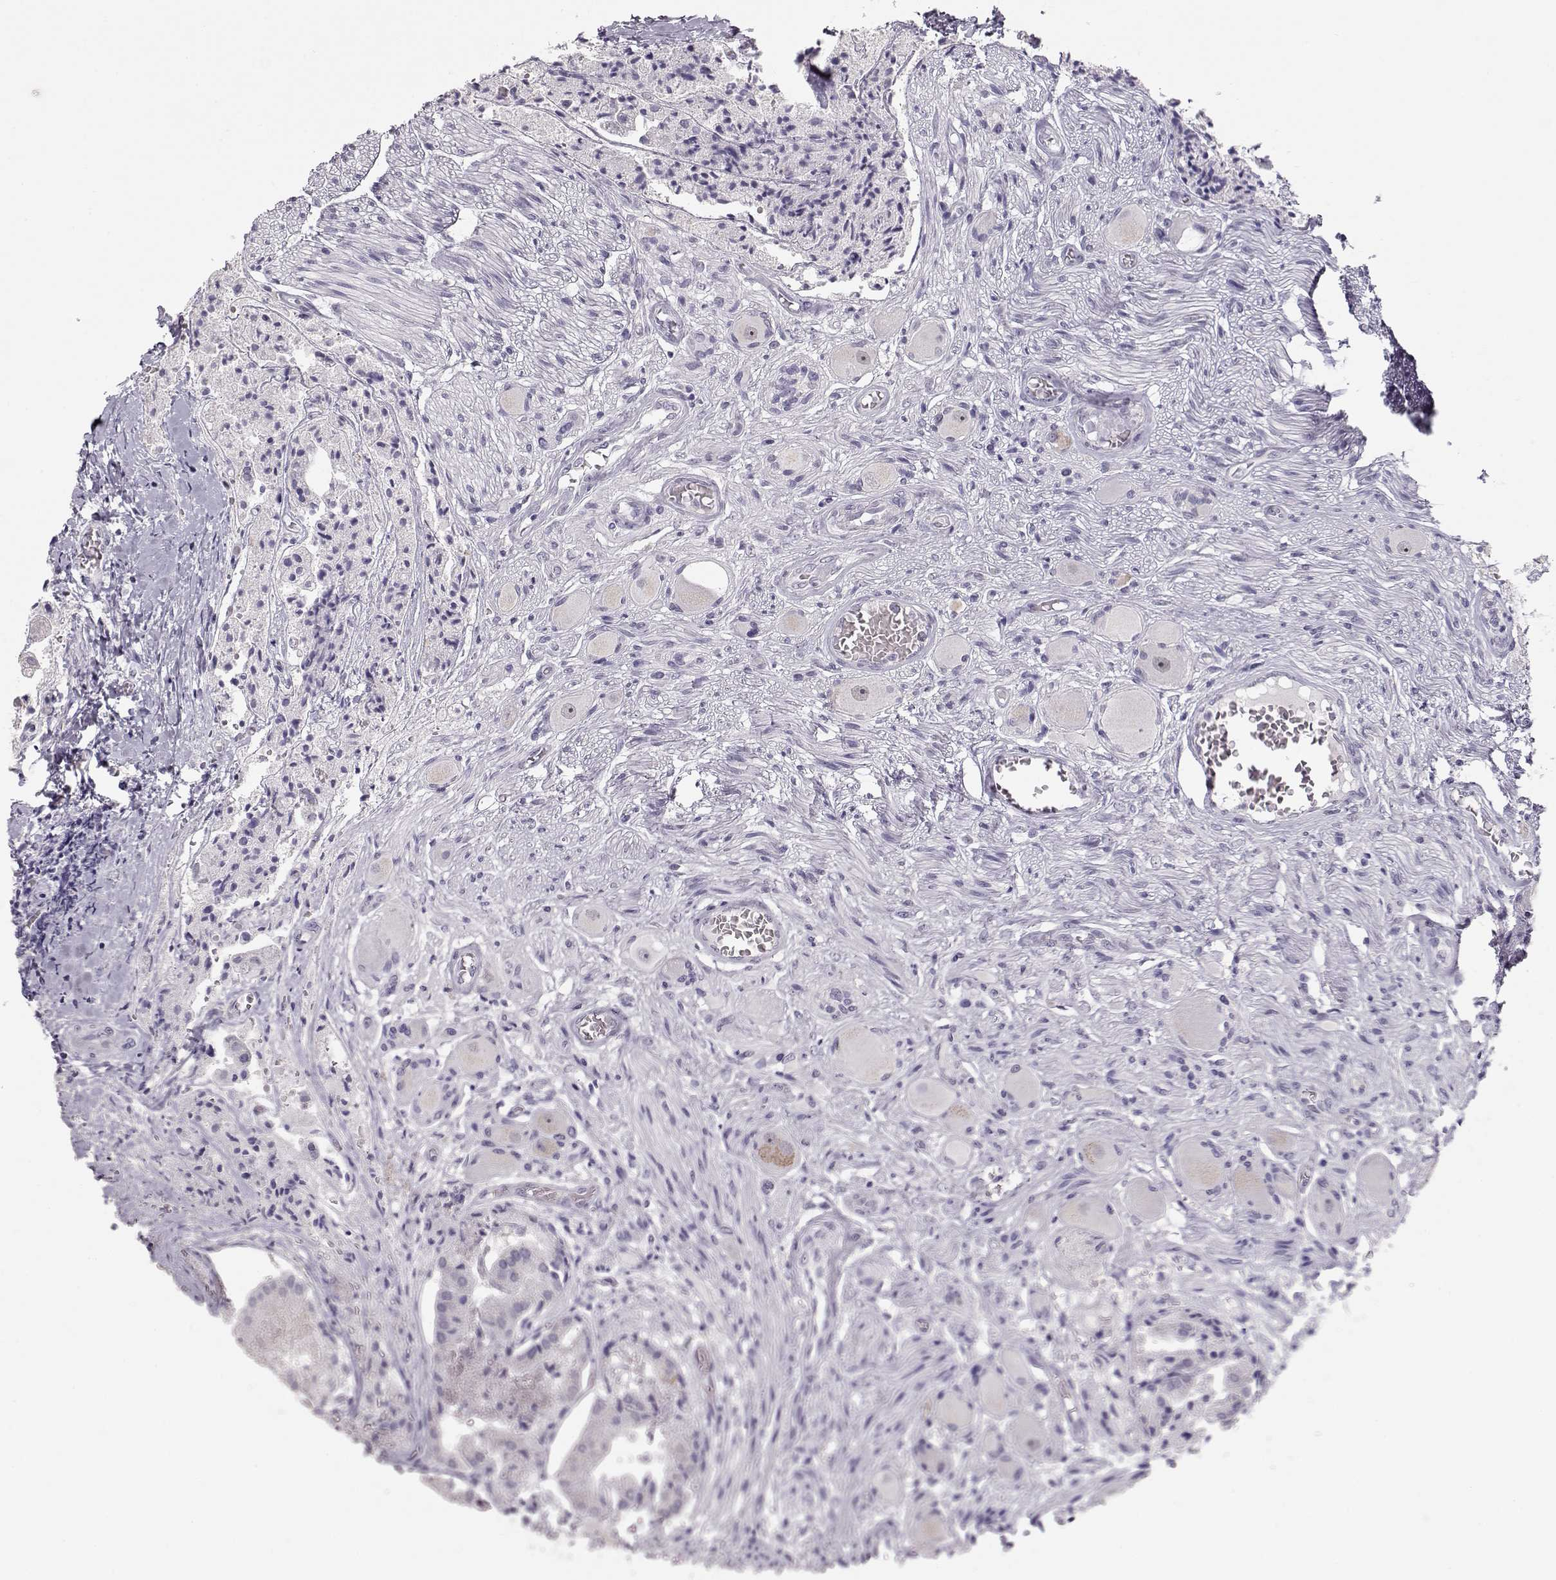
{"staining": {"intensity": "negative", "quantity": "none", "location": "none"}, "tissue": "prostate cancer", "cell_type": "Tumor cells", "image_type": "cancer", "snomed": [{"axis": "morphology", "description": "Adenocarcinoma, NOS"}, {"axis": "topography", "description": "Prostate and seminal vesicle, NOS"}, {"axis": "topography", "description": "Prostate"}], "caption": "Prostate adenocarcinoma was stained to show a protein in brown. There is no significant staining in tumor cells. (IHC, brightfield microscopy, high magnification).", "gene": "FAM205A", "patient": {"sex": "male", "age": 44}}